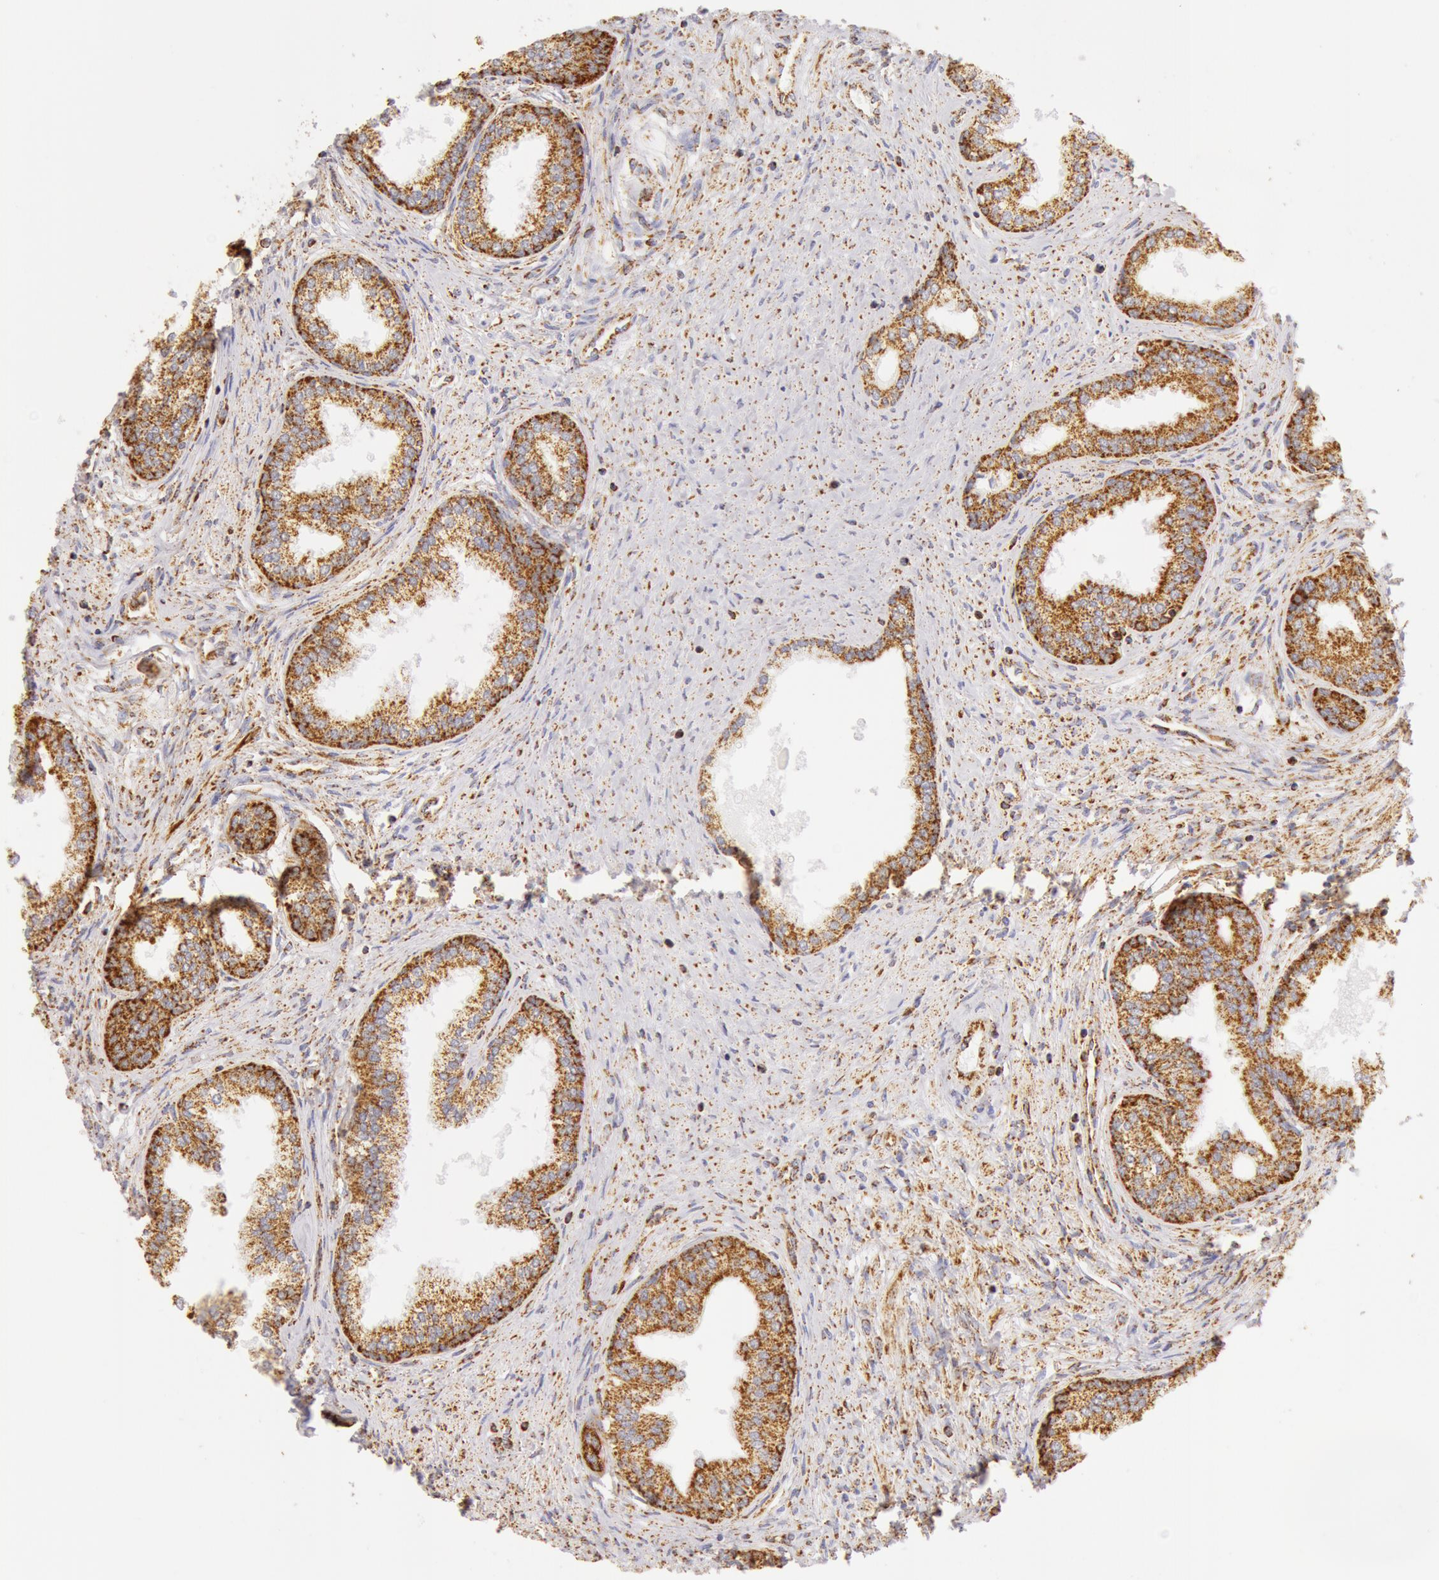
{"staining": {"intensity": "moderate", "quantity": ">75%", "location": "cytoplasmic/membranous"}, "tissue": "prostate", "cell_type": "Glandular cells", "image_type": "normal", "snomed": [{"axis": "morphology", "description": "Normal tissue, NOS"}, {"axis": "topography", "description": "Prostate"}], "caption": "An image showing moderate cytoplasmic/membranous positivity in about >75% of glandular cells in unremarkable prostate, as visualized by brown immunohistochemical staining.", "gene": "ATP5F1B", "patient": {"sex": "male", "age": 68}}